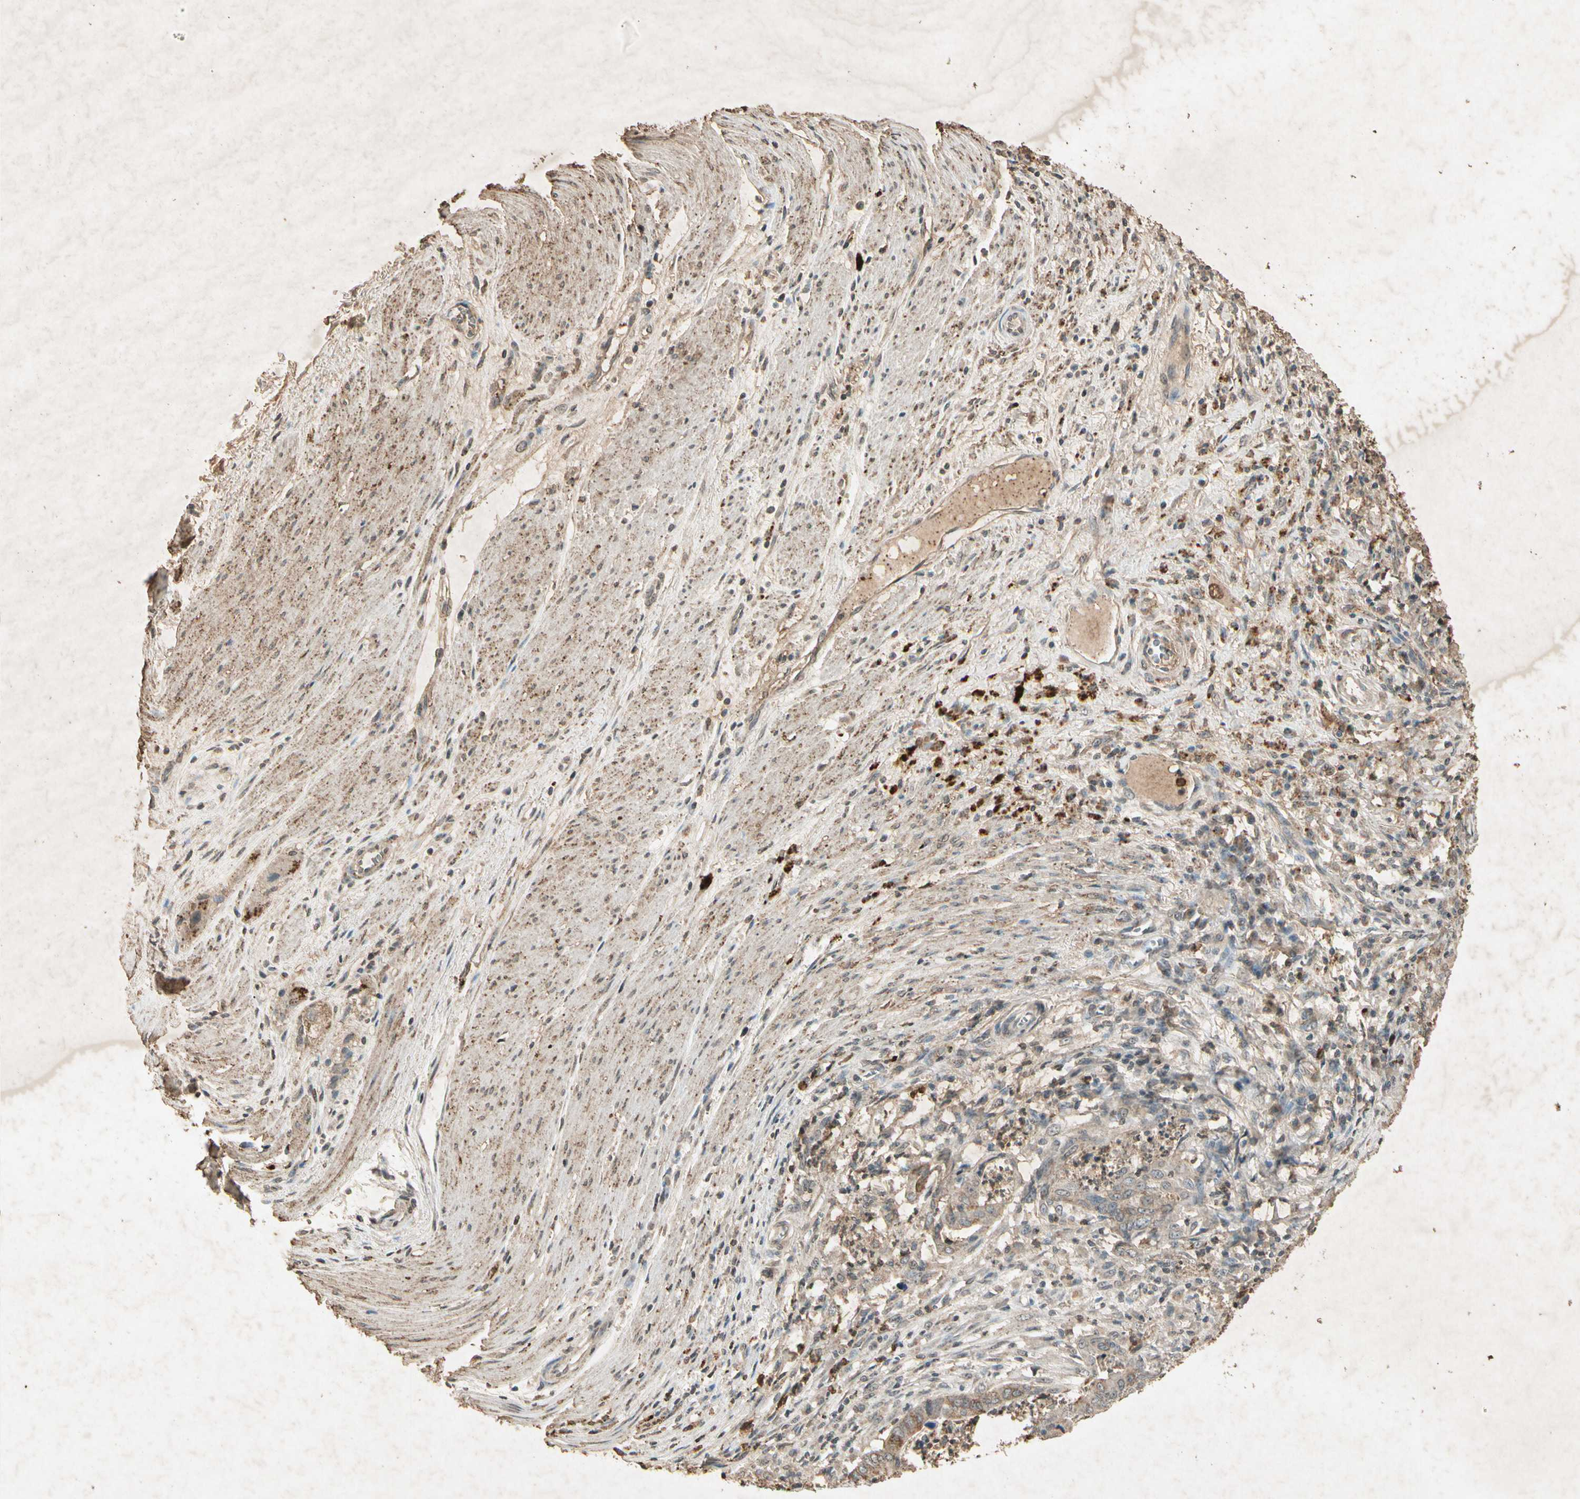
{"staining": {"intensity": "weak", "quantity": "25%-75%", "location": "cytoplasmic/membranous"}, "tissue": "stomach cancer", "cell_type": "Tumor cells", "image_type": "cancer", "snomed": [{"axis": "morphology", "description": "Adenocarcinoma, NOS"}, {"axis": "topography", "description": "Stomach, lower"}], "caption": "A brown stain labels weak cytoplasmic/membranous positivity of a protein in human adenocarcinoma (stomach) tumor cells.", "gene": "GC", "patient": {"sex": "male", "age": 77}}